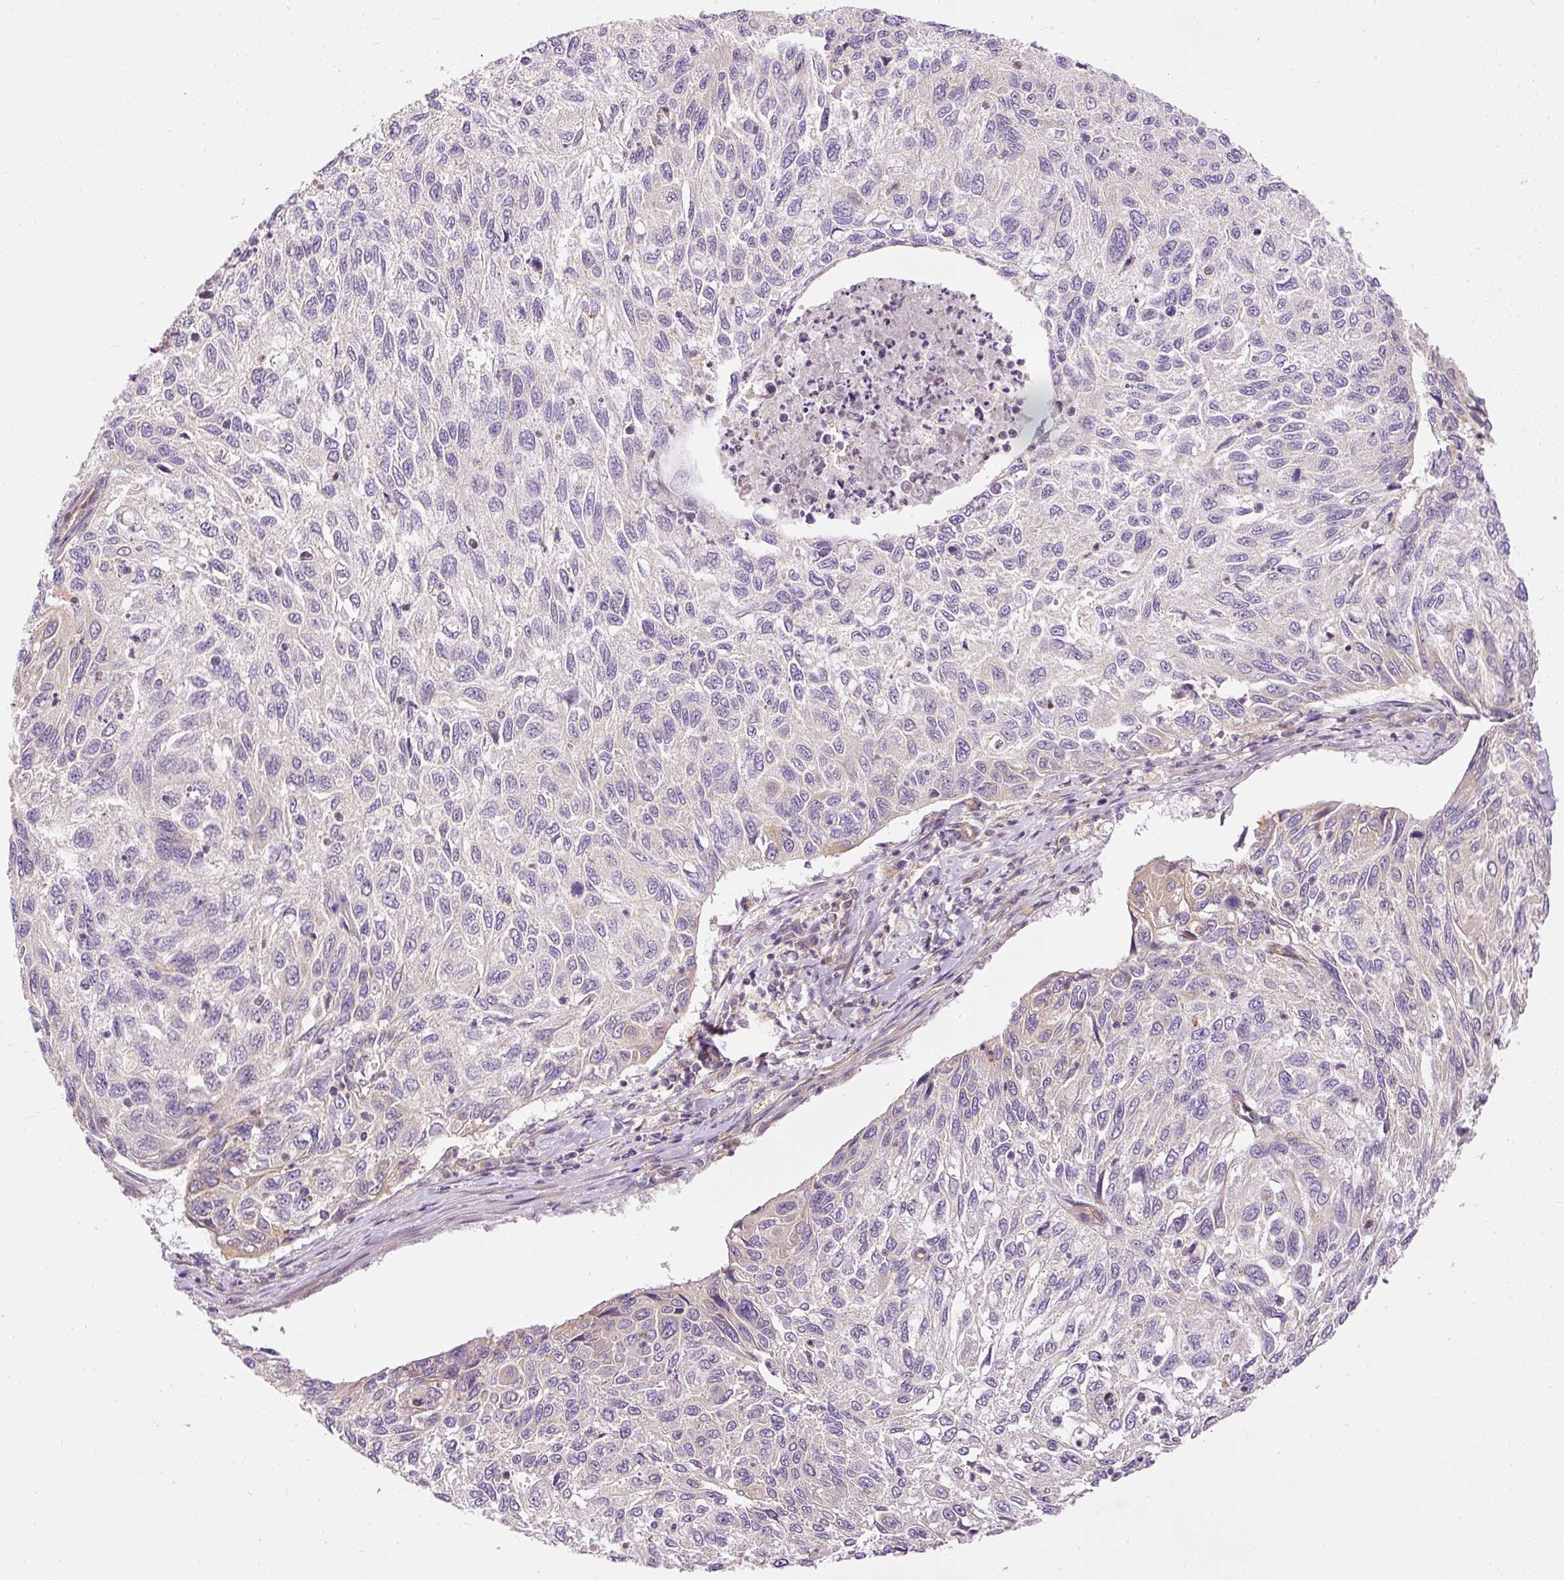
{"staining": {"intensity": "weak", "quantity": "<25%", "location": "cytoplasmic/membranous"}, "tissue": "cervical cancer", "cell_type": "Tumor cells", "image_type": "cancer", "snomed": [{"axis": "morphology", "description": "Squamous cell carcinoma, NOS"}, {"axis": "topography", "description": "Cervix"}], "caption": "Photomicrograph shows no significant protein positivity in tumor cells of squamous cell carcinoma (cervical).", "gene": "TBC1D2B", "patient": {"sex": "female", "age": 70}}